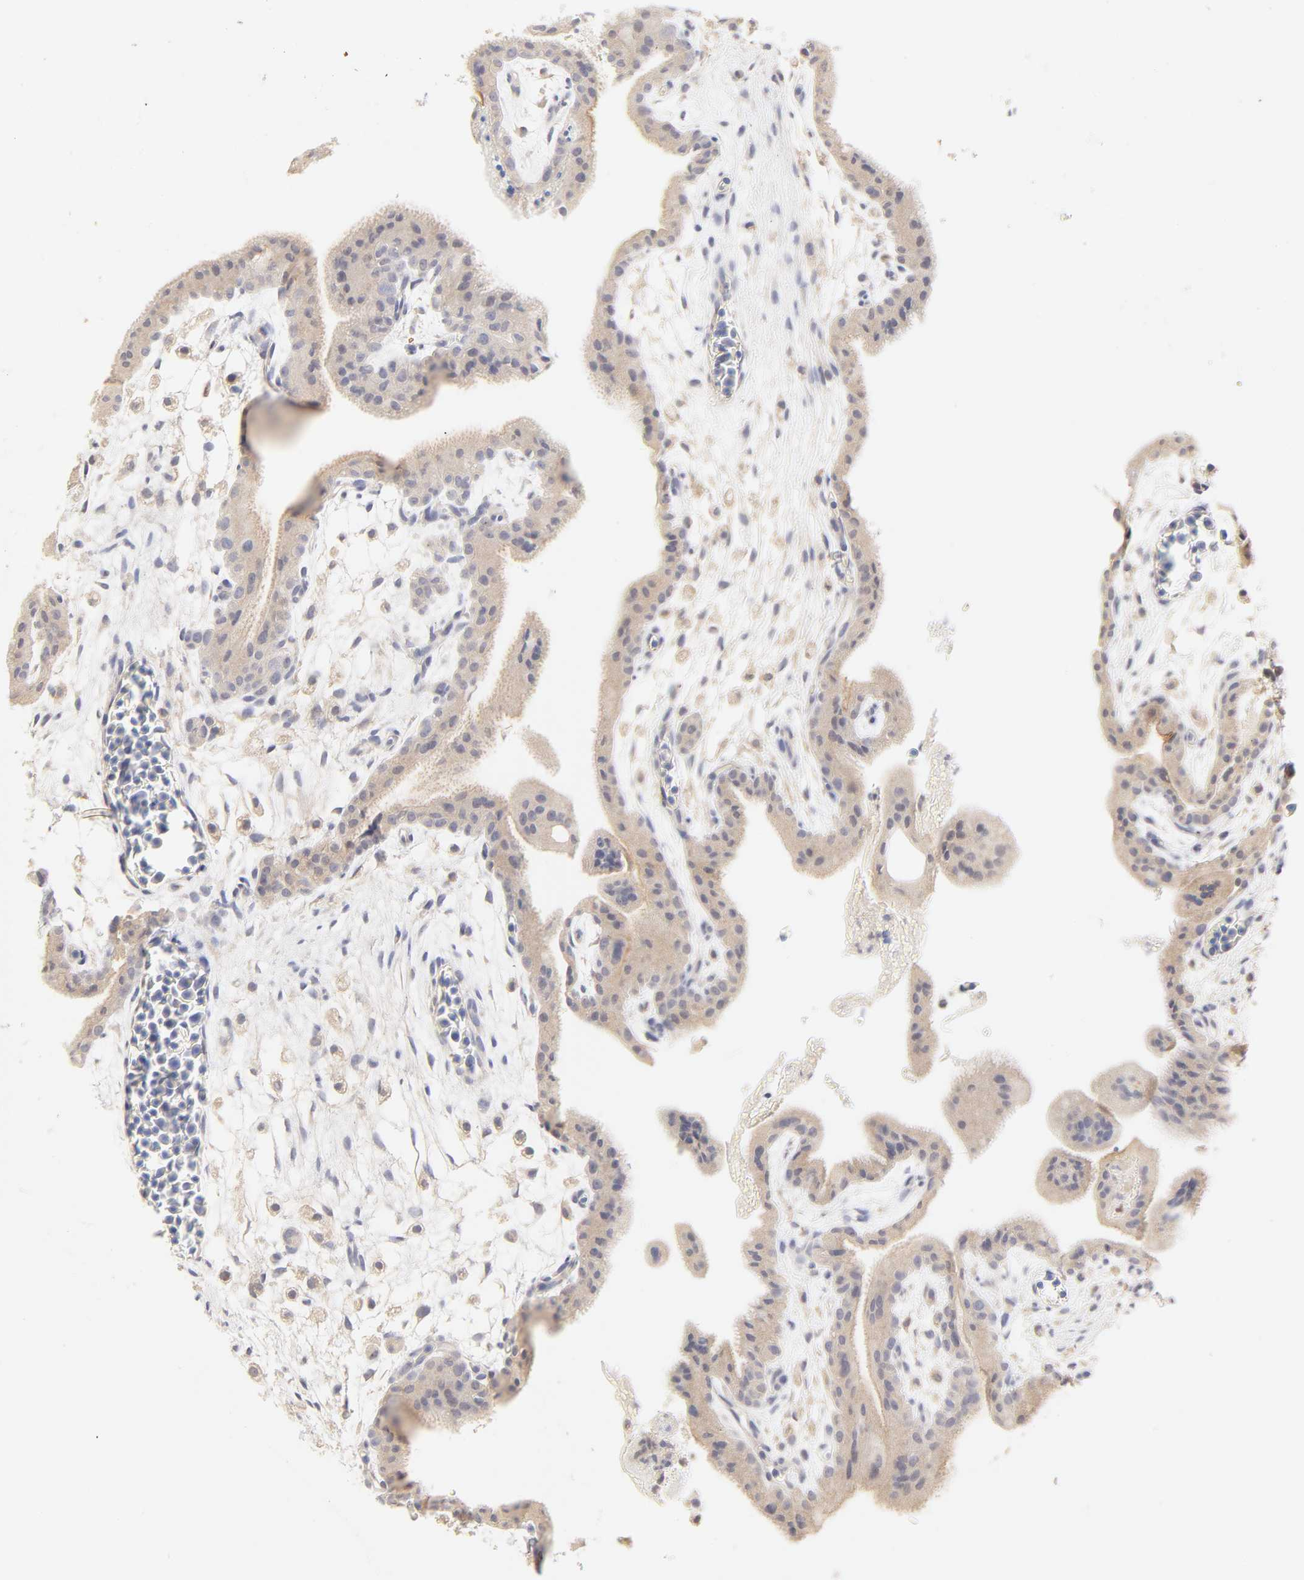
{"staining": {"intensity": "weak", "quantity": ">75%", "location": "cytoplasmic/membranous"}, "tissue": "placenta", "cell_type": "Trophoblastic cells", "image_type": "normal", "snomed": [{"axis": "morphology", "description": "Normal tissue, NOS"}, {"axis": "topography", "description": "Placenta"}], "caption": "Protein staining of normal placenta demonstrates weak cytoplasmic/membranous positivity in approximately >75% of trophoblastic cells. The staining was performed using DAB (3,3'-diaminobenzidine) to visualize the protein expression in brown, while the nuclei were stained in blue with hematoxylin (Magnification: 20x).", "gene": "MTERF2", "patient": {"sex": "female", "age": 35}}